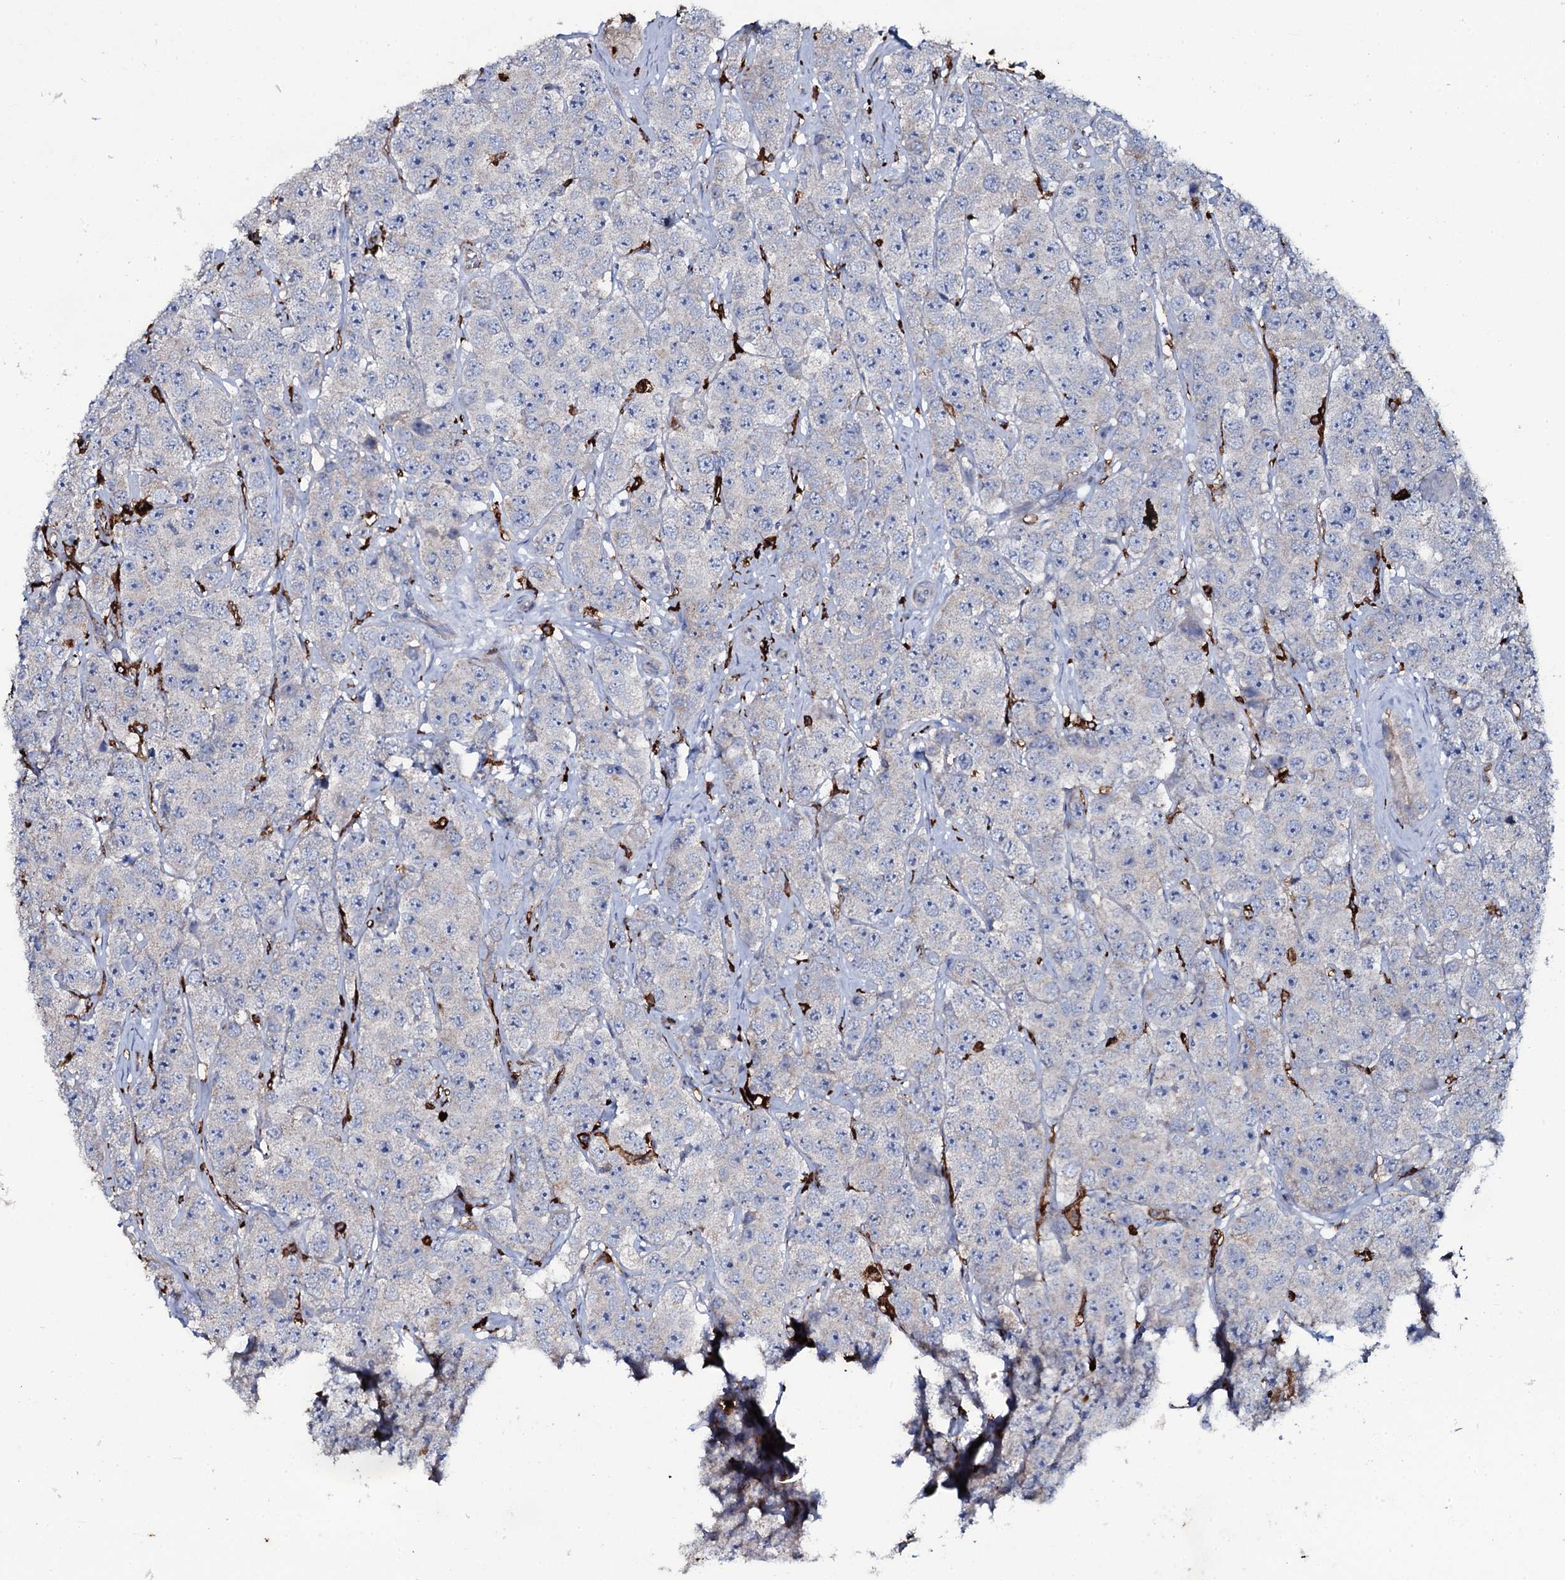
{"staining": {"intensity": "negative", "quantity": "none", "location": "none"}, "tissue": "testis cancer", "cell_type": "Tumor cells", "image_type": "cancer", "snomed": [{"axis": "morphology", "description": "Seminoma, NOS"}, {"axis": "topography", "description": "Testis"}], "caption": "Testis cancer (seminoma) was stained to show a protein in brown. There is no significant staining in tumor cells.", "gene": "OSBPL2", "patient": {"sex": "male", "age": 28}}